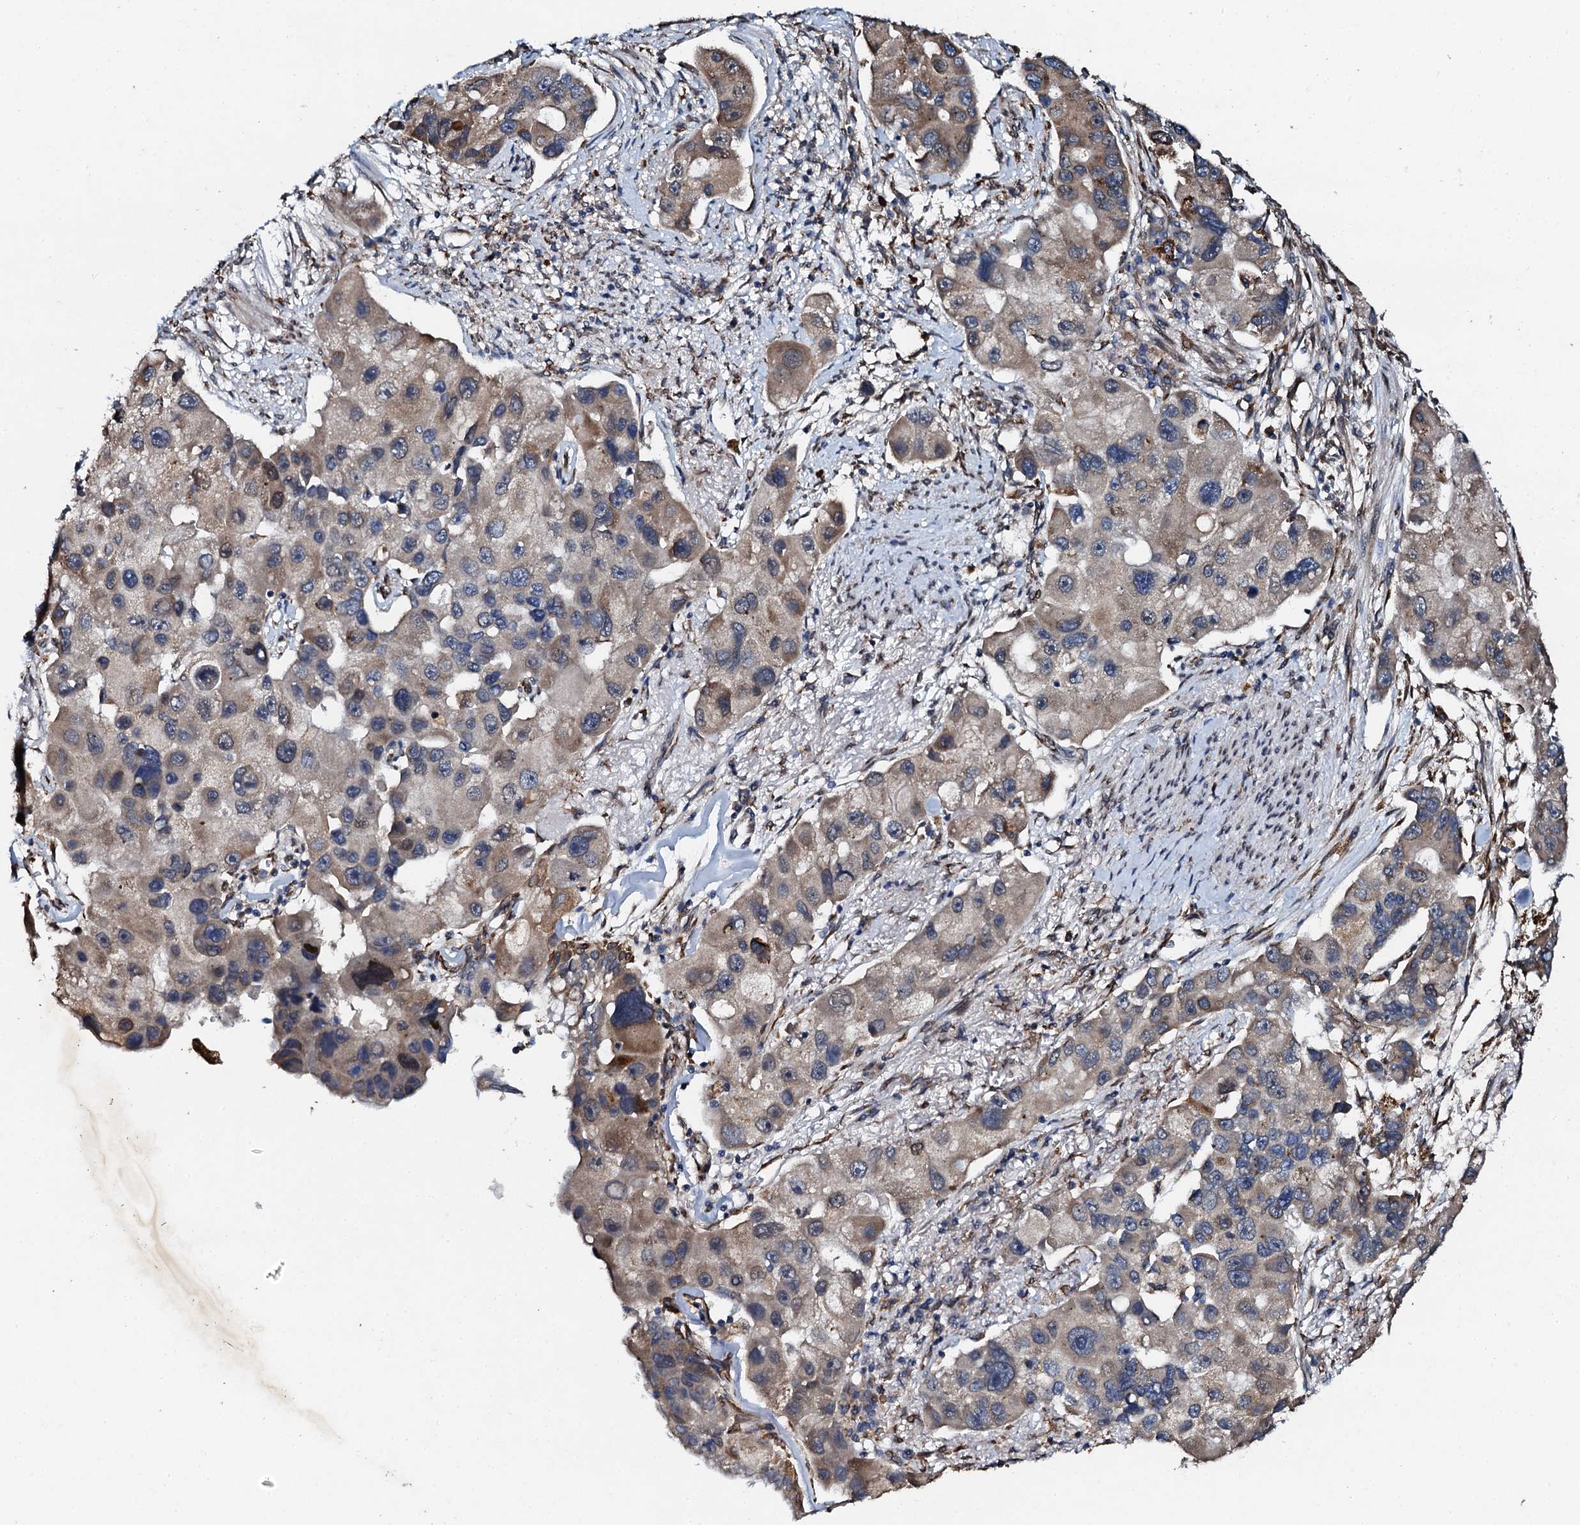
{"staining": {"intensity": "weak", "quantity": "25%-75%", "location": "cytoplasmic/membranous"}, "tissue": "lung cancer", "cell_type": "Tumor cells", "image_type": "cancer", "snomed": [{"axis": "morphology", "description": "Adenocarcinoma, NOS"}, {"axis": "topography", "description": "Lung"}], "caption": "The photomicrograph exhibits staining of adenocarcinoma (lung), revealing weak cytoplasmic/membranous protein expression (brown color) within tumor cells. (IHC, brightfield microscopy, high magnification).", "gene": "ADAMTS10", "patient": {"sex": "female", "age": 54}}